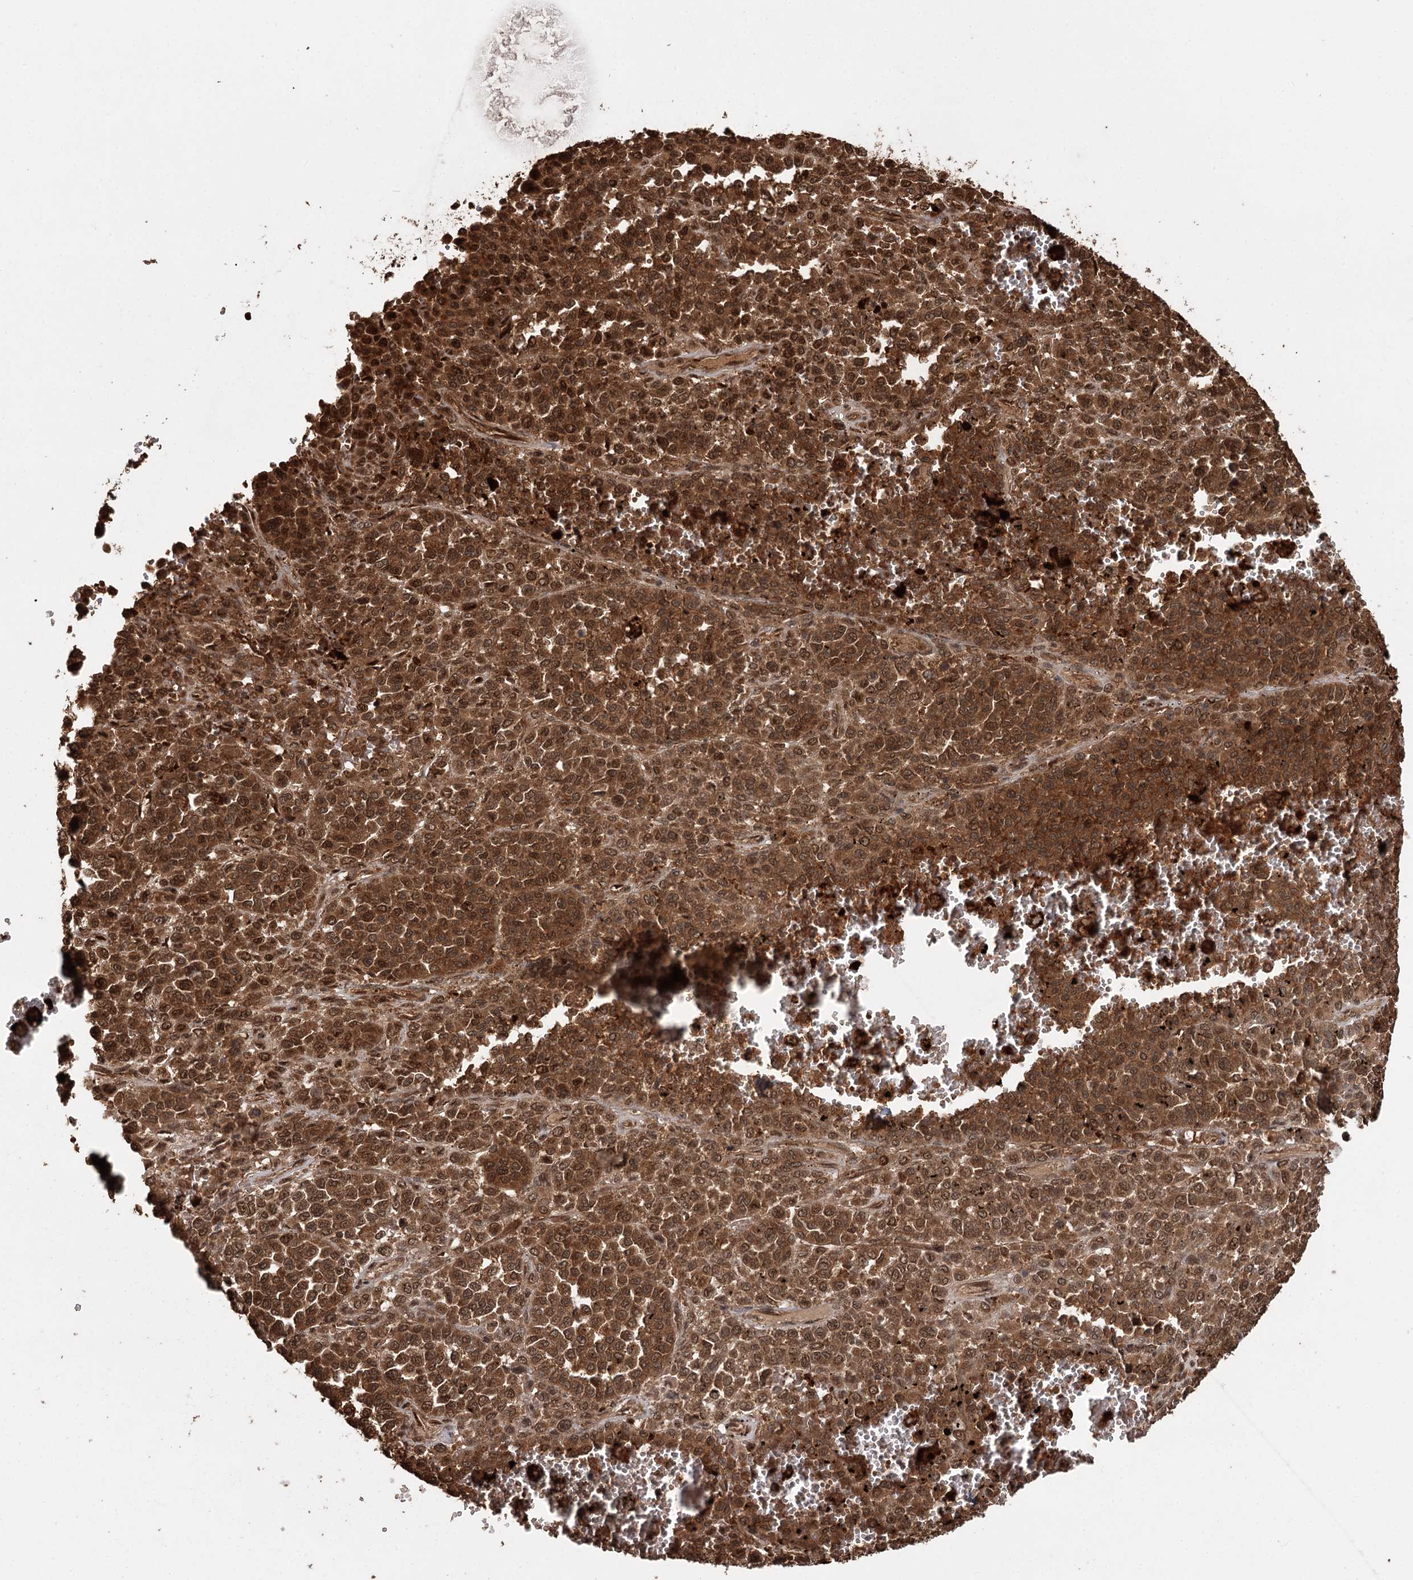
{"staining": {"intensity": "strong", "quantity": ">75%", "location": "cytoplasmic/membranous,nuclear"}, "tissue": "melanoma", "cell_type": "Tumor cells", "image_type": "cancer", "snomed": [{"axis": "morphology", "description": "Malignant melanoma, Metastatic site"}, {"axis": "topography", "description": "Pancreas"}], "caption": "Brown immunohistochemical staining in melanoma displays strong cytoplasmic/membranous and nuclear expression in approximately >75% of tumor cells.", "gene": "N6AMT1", "patient": {"sex": "female", "age": 30}}